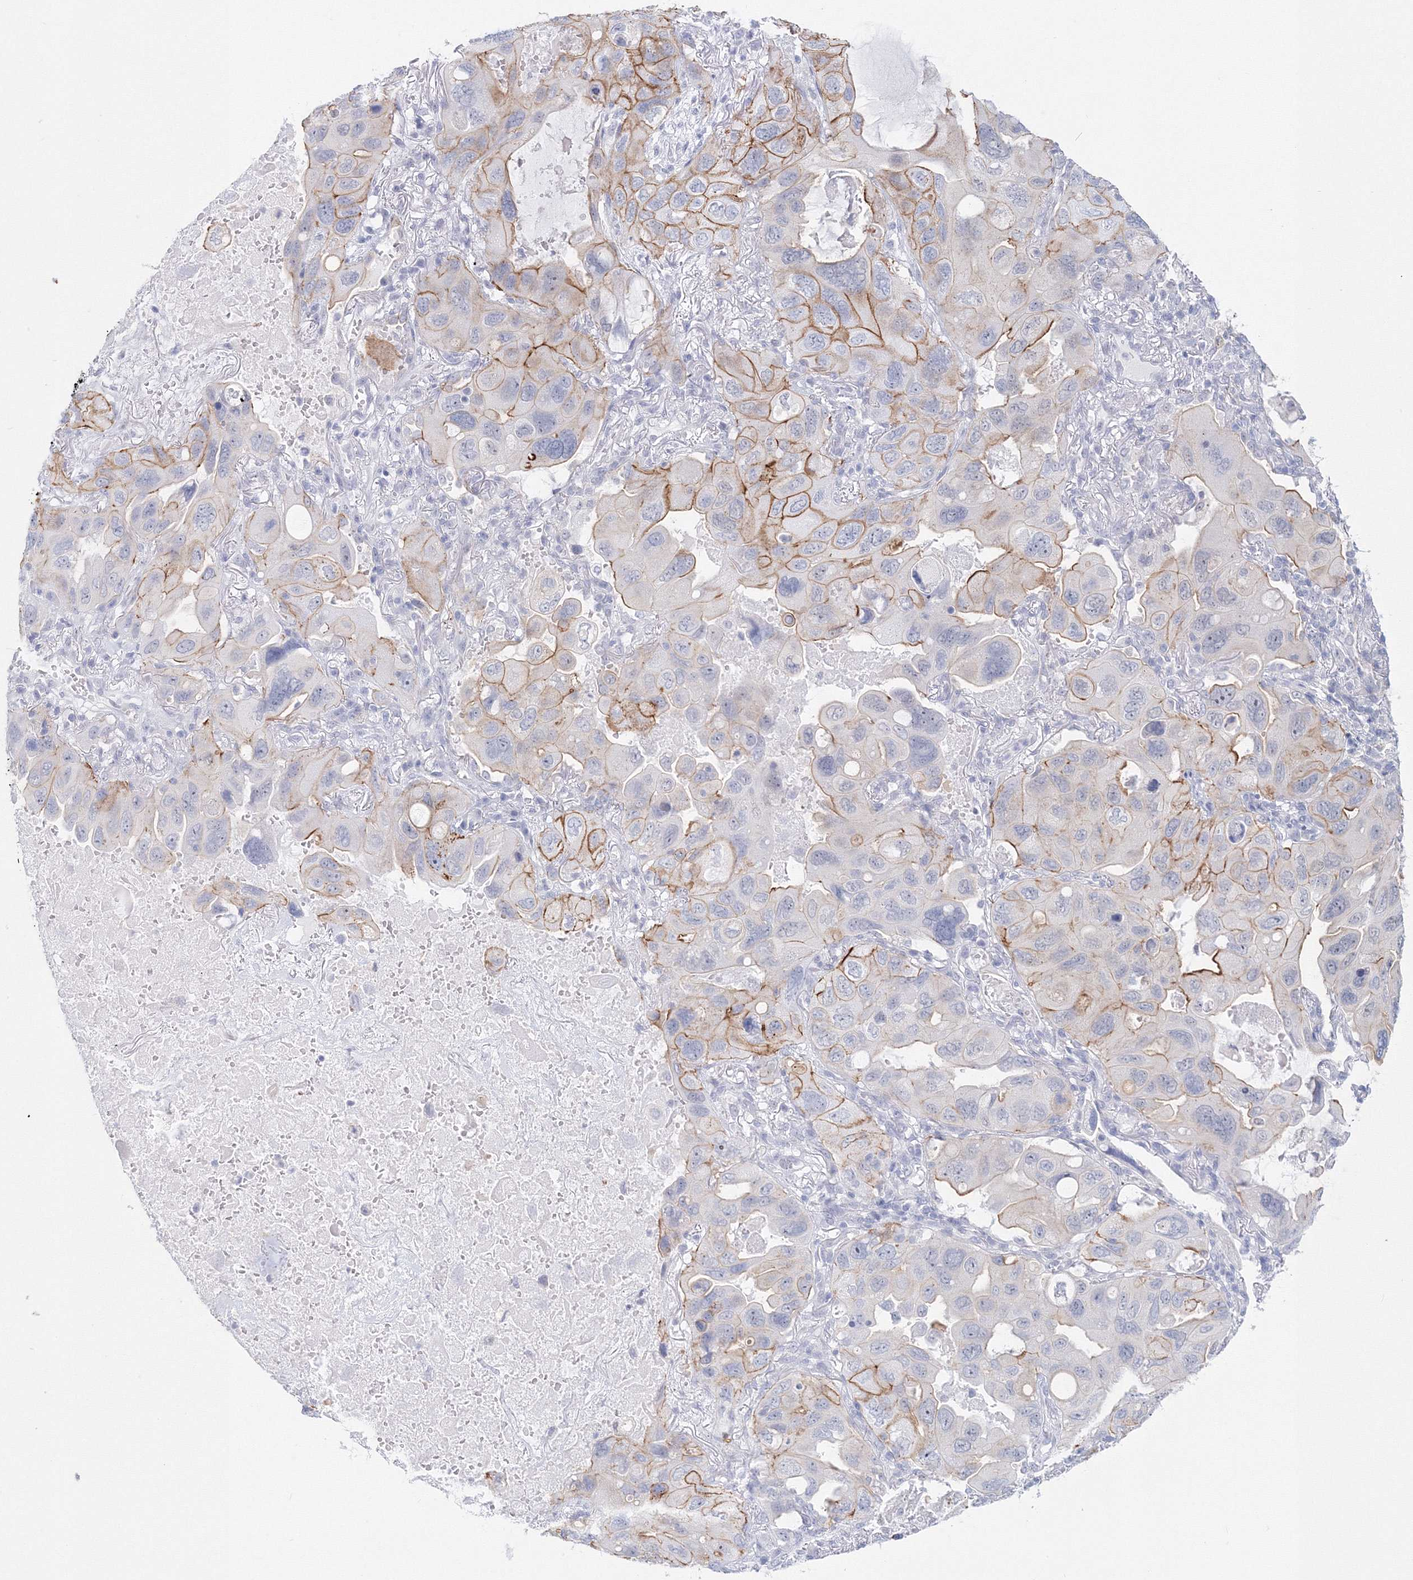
{"staining": {"intensity": "moderate", "quantity": "<25%", "location": "cytoplasmic/membranous"}, "tissue": "lung cancer", "cell_type": "Tumor cells", "image_type": "cancer", "snomed": [{"axis": "morphology", "description": "Squamous cell carcinoma, NOS"}, {"axis": "topography", "description": "Lung"}], "caption": "Lung squamous cell carcinoma stained for a protein exhibits moderate cytoplasmic/membranous positivity in tumor cells.", "gene": "VSIG1", "patient": {"sex": "female", "age": 73}}